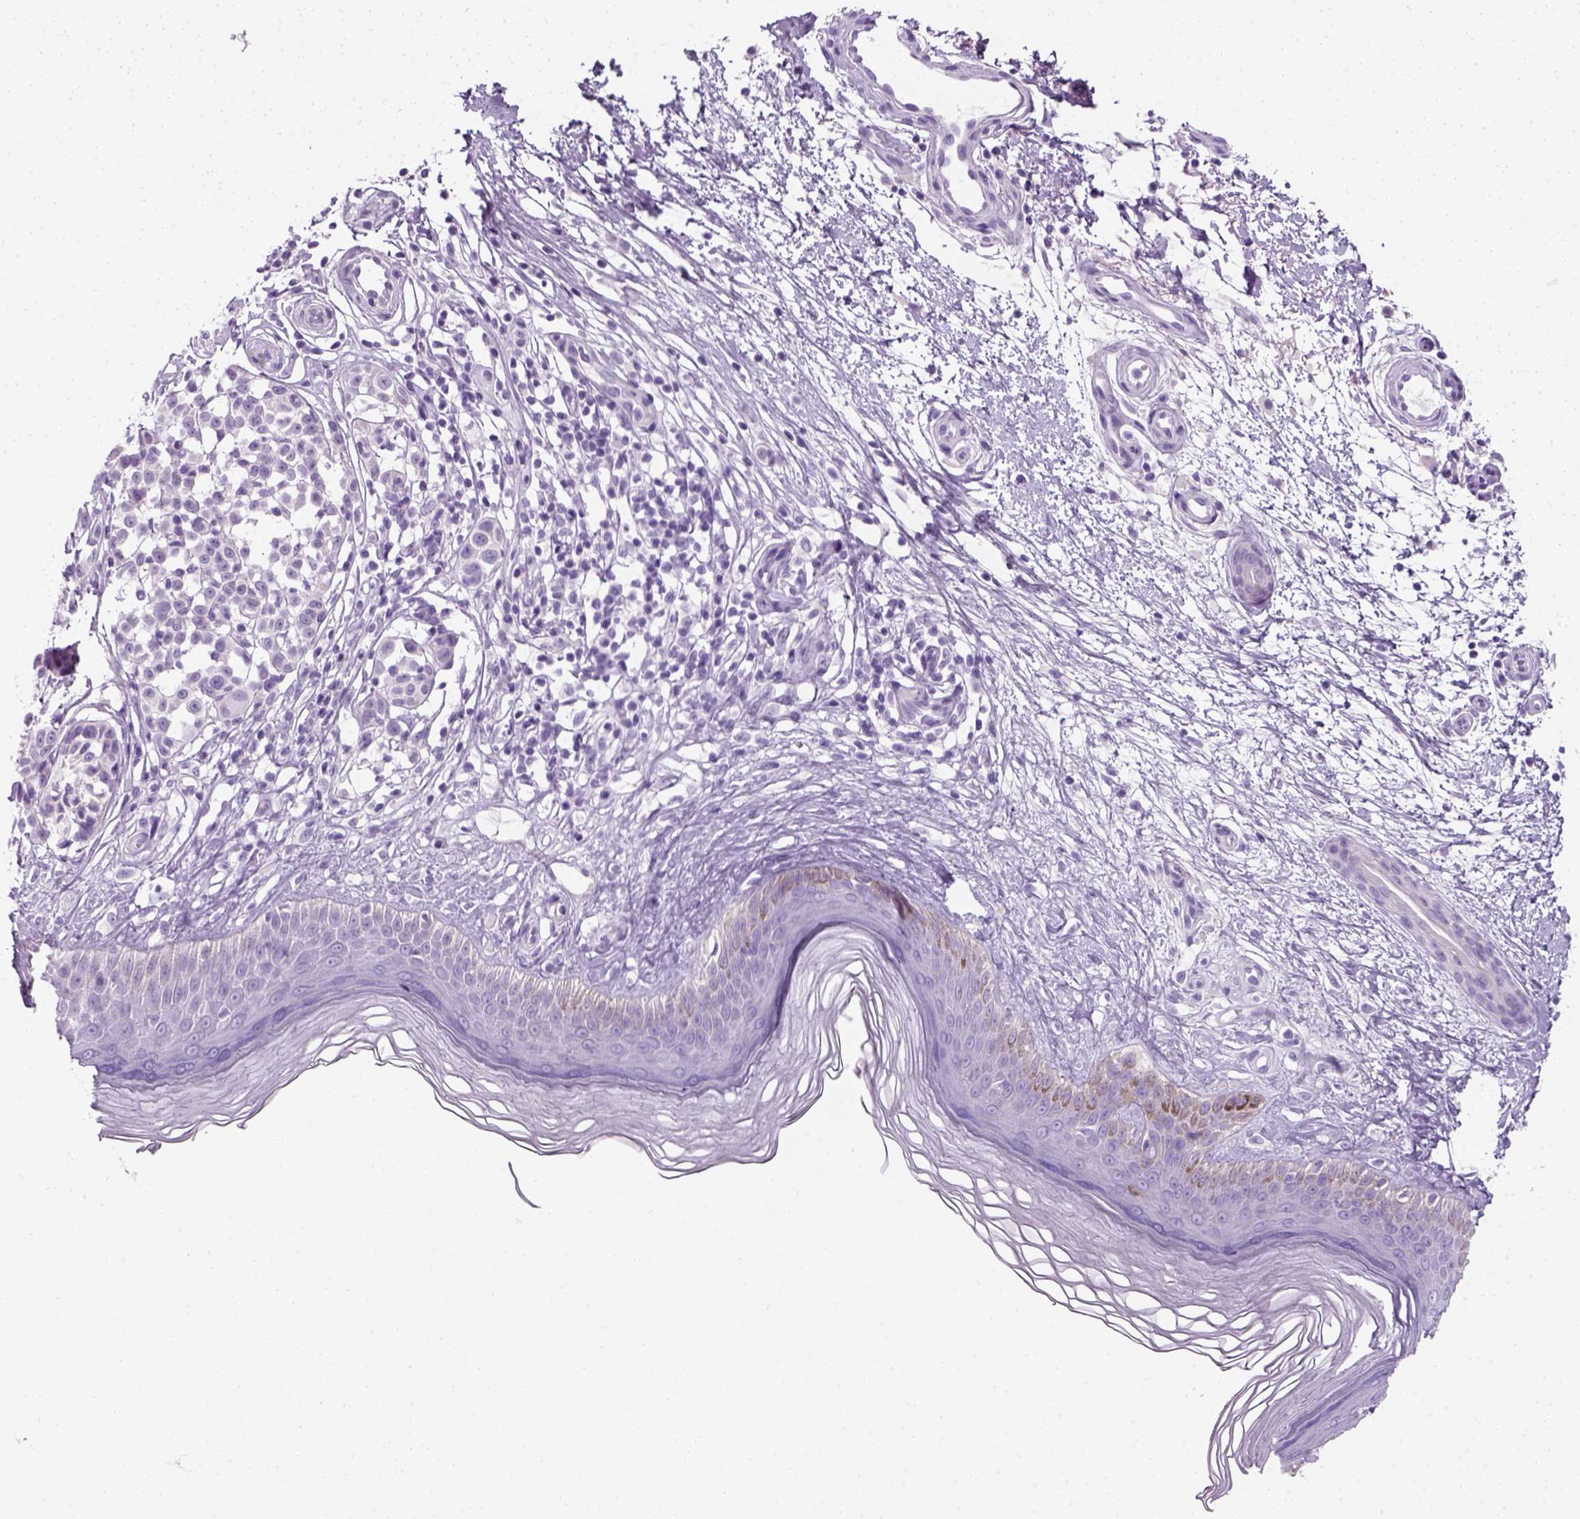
{"staining": {"intensity": "negative", "quantity": "none", "location": "none"}, "tissue": "melanoma", "cell_type": "Tumor cells", "image_type": "cancer", "snomed": [{"axis": "morphology", "description": "Malignant melanoma, NOS"}, {"axis": "topography", "description": "Skin"}], "caption": "Immunohistochemistry (IHC) histopathology image of neoplastic tissue: melanoma stained with DAB demonstrates no significant protein expression in tumor cells. (DAB immunohistochemistry with hematoxylin counter stain).", "gene": "SLC12A5", "patient": {"sex": "female", "age": 90}}